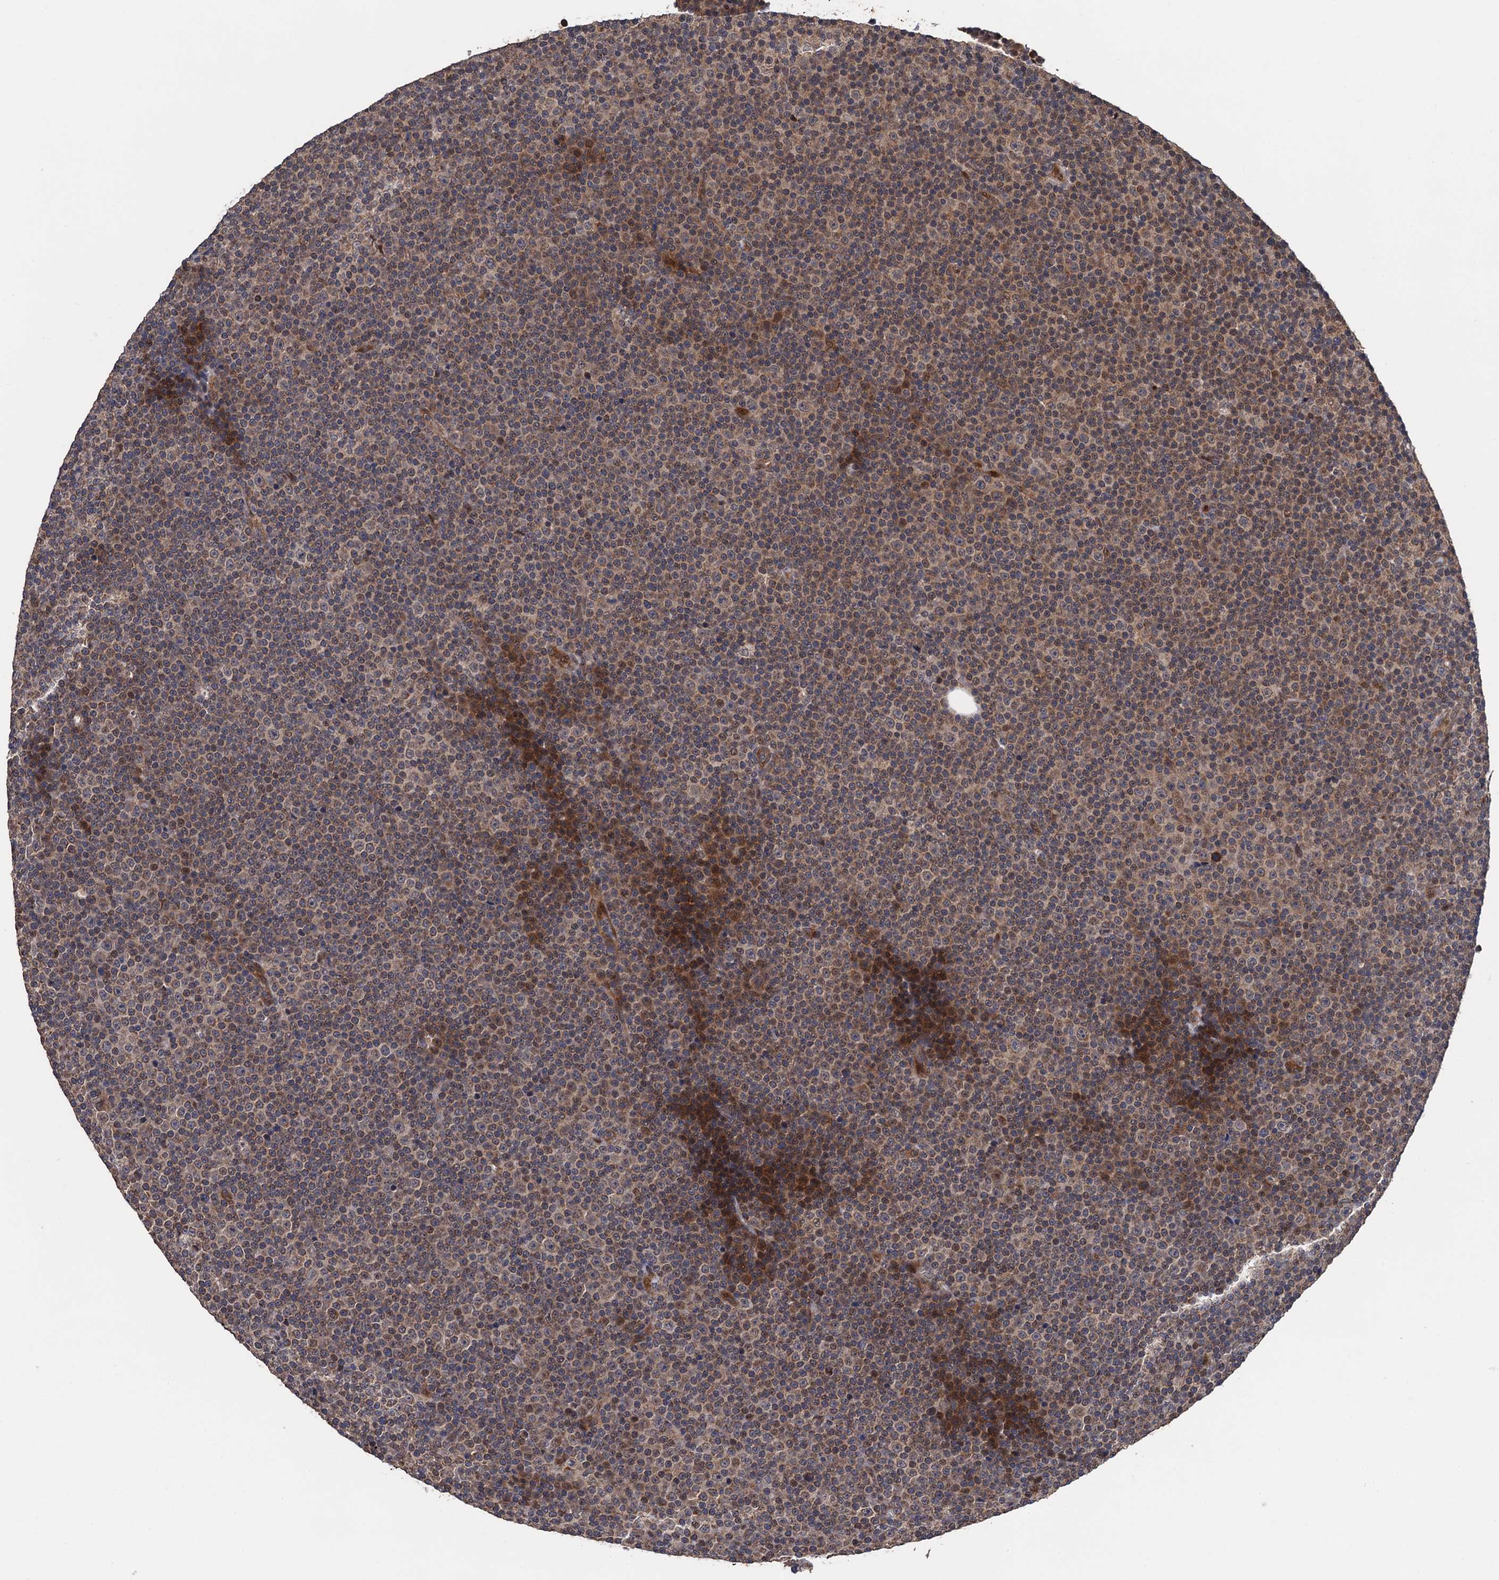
{"staining": {"intensity": "moderate", "quantity": "25%-75%", "location": "cytoplasmic/membranous,nuclear"}, "tissue": "lymphoma", "cell_type": "Tumor cells", "image_type": "cancer", "snomed": [{"axis": "morphology", "description": "Malignant lymphoma, non-Hodgkin's type, Low grade"}, {"axis": "topography", "description": "Lymph node"}], "caption": "Immunohistochemistry histopathology image of neoplastic tissue: human malignant lymphoma, non-Hodgkin's type (low-grade) stained using IHC displays medium levels of moderate protein expression localized specifically in the cytoplasmic/membranous and nuclear of tumor cells, appearing as a cytoplasmic/membranous and nuclear brown color.", "gene": "NAA16", "patient": {"sex": "female", "age": 67}}